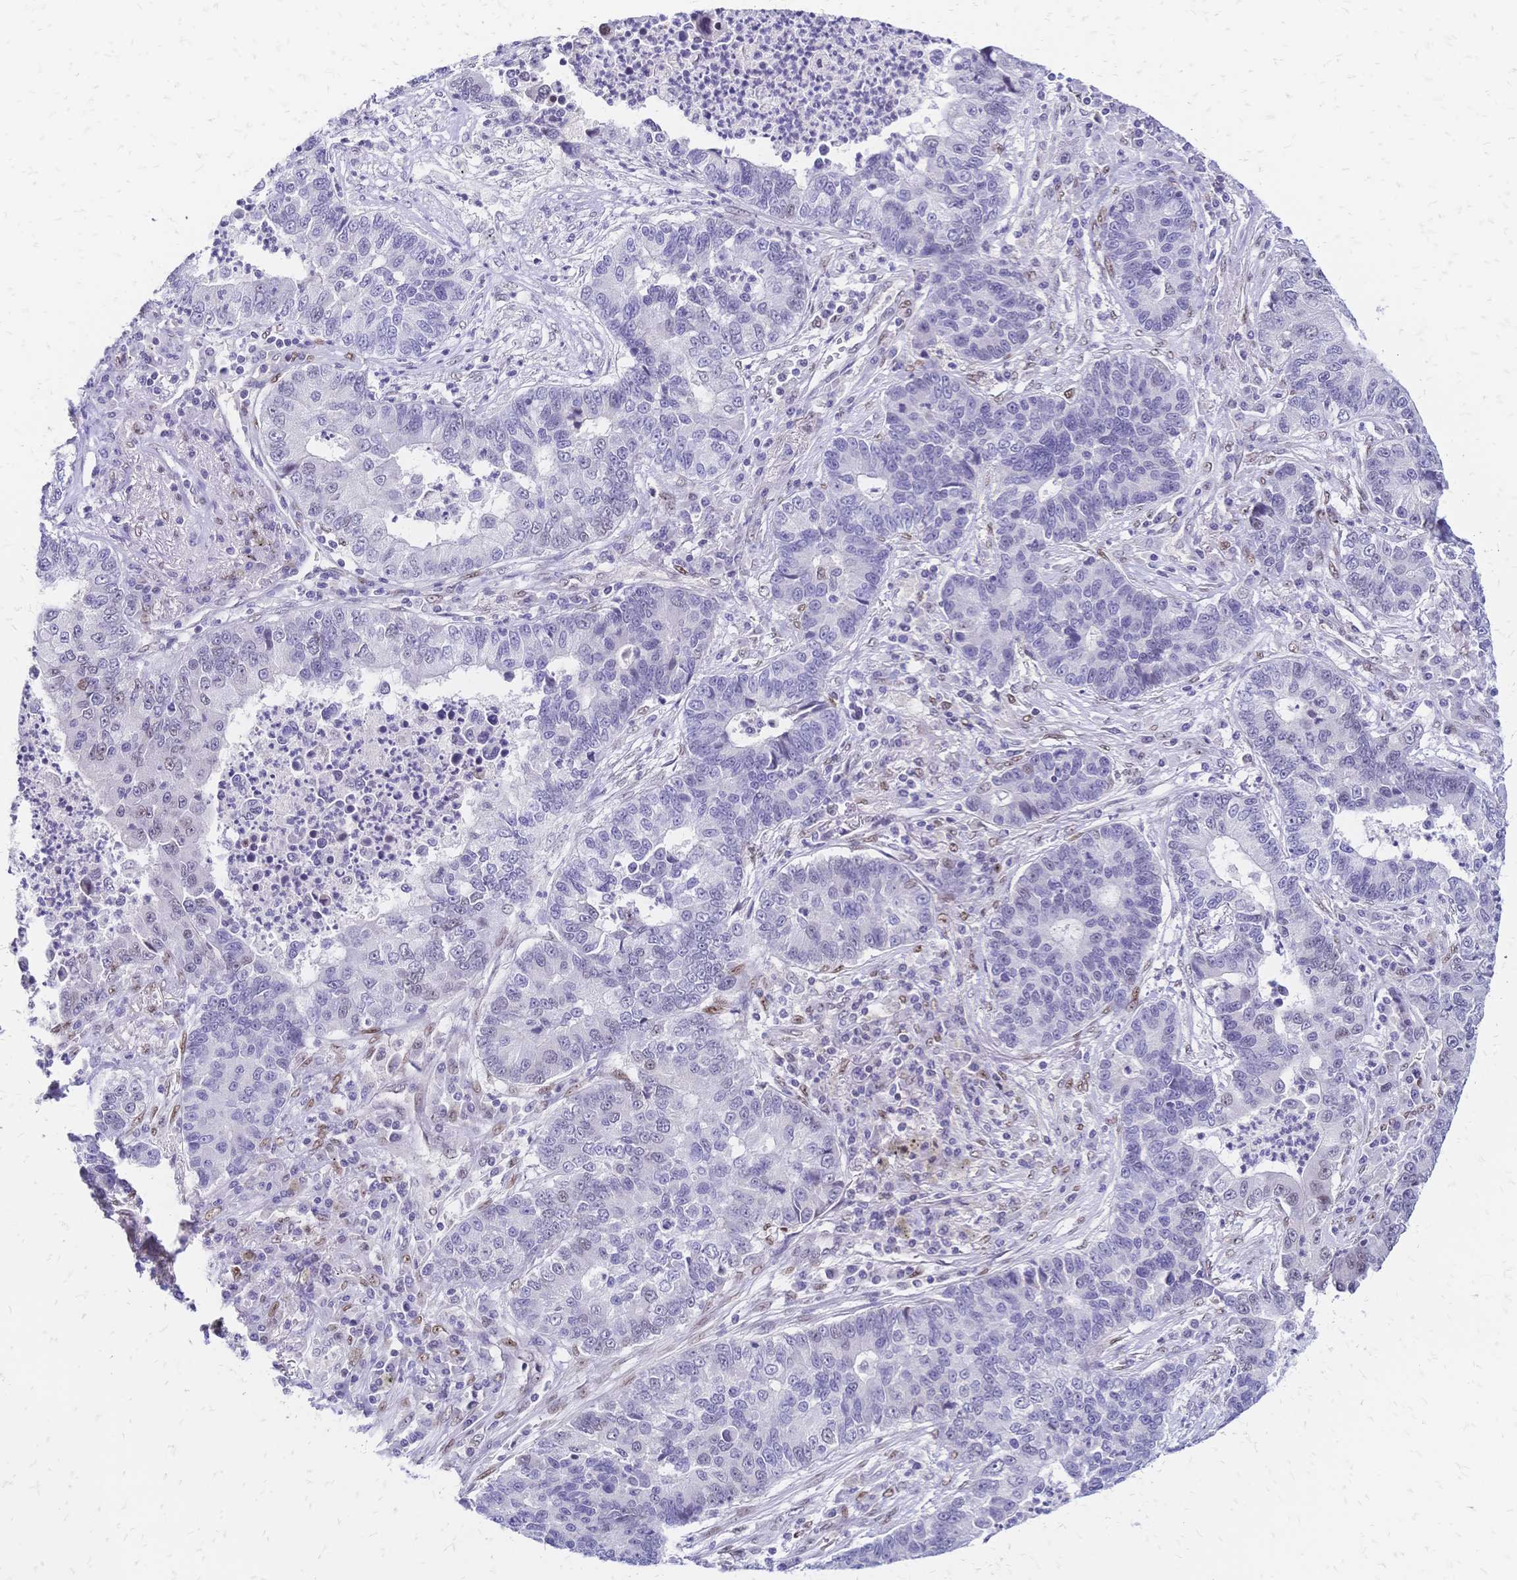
{"staining": {"intensity": "negative", "quantity": "none", "location": "none"}, "tissue": "lung cancer", "cell_type": "Tumor cells", "image_type": "cancer", "snomed": [{"axis": "morphology", "description": "Adenocarcinoma, NOS"}, {"axis": "topography", "description": "Lung"}], "caption": "The micrograph exhibits no staining of tumor cells in lung cancer.", "gene": "NFIC", "patient": {"sex": "female", "age": 57}}